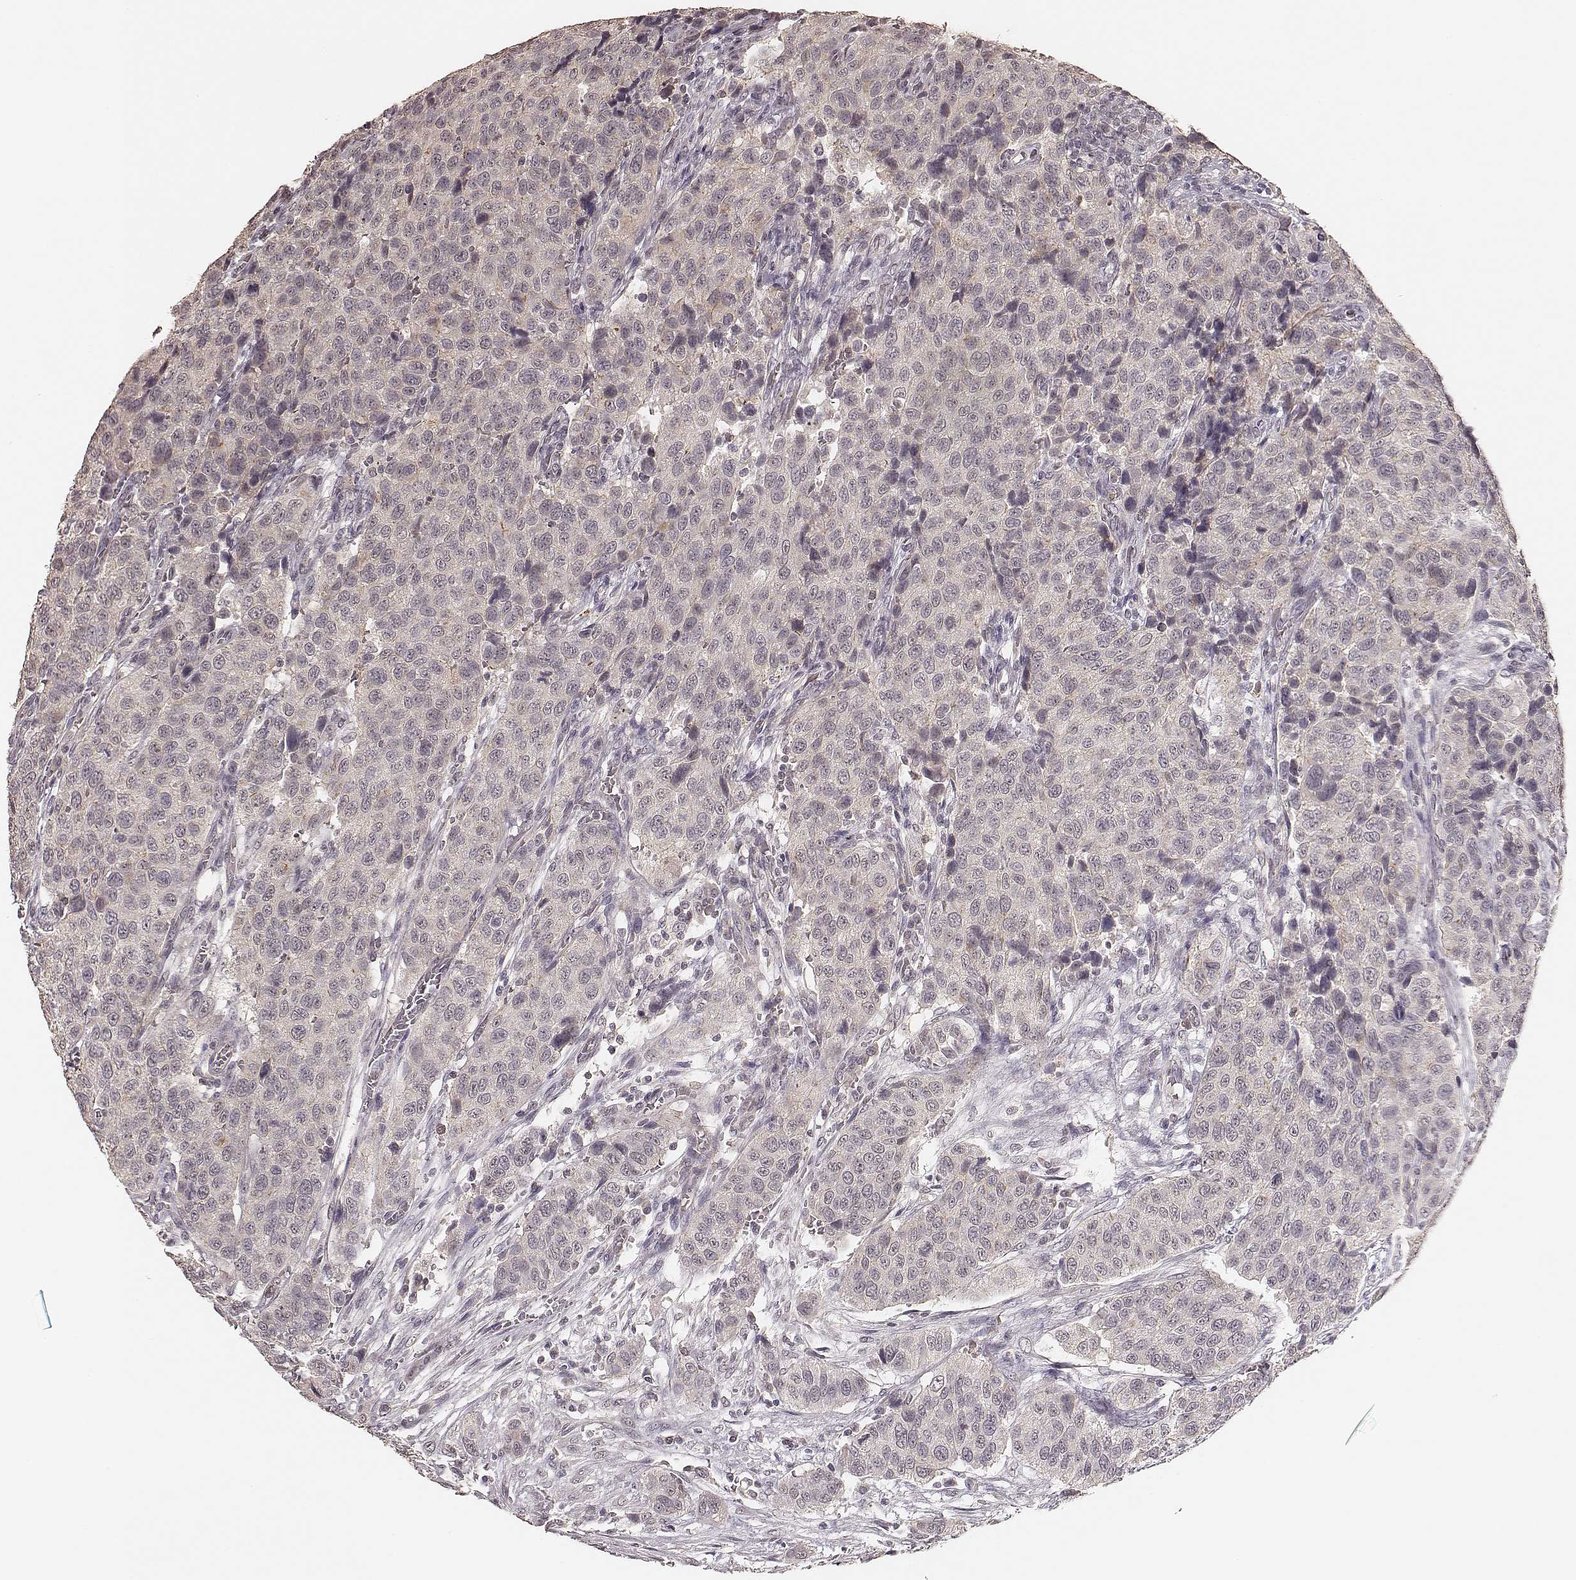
{"staining": {"intensity": "negative", "quantity": "none", "location": "none"}, "tissue": "urothelial cancer", "cell_type": "Tumor cells", "image_type": "cancer", "snomed": [{"axis": "morphology", "description": "Urothelial carcinoma, High grade"}, {"axis": "topography", "description": "Urinary bladder"}], "caption": "IHC micrograph of urothelial cancer stained for a protein (brown), which demonstrates no expression in tumor cells. (DAB (3,3'-diaminobenzidine) IHC with hematoxylin counter stain).", "gene": "LY6K", "patient": {"sex": "female", "age": 58}}